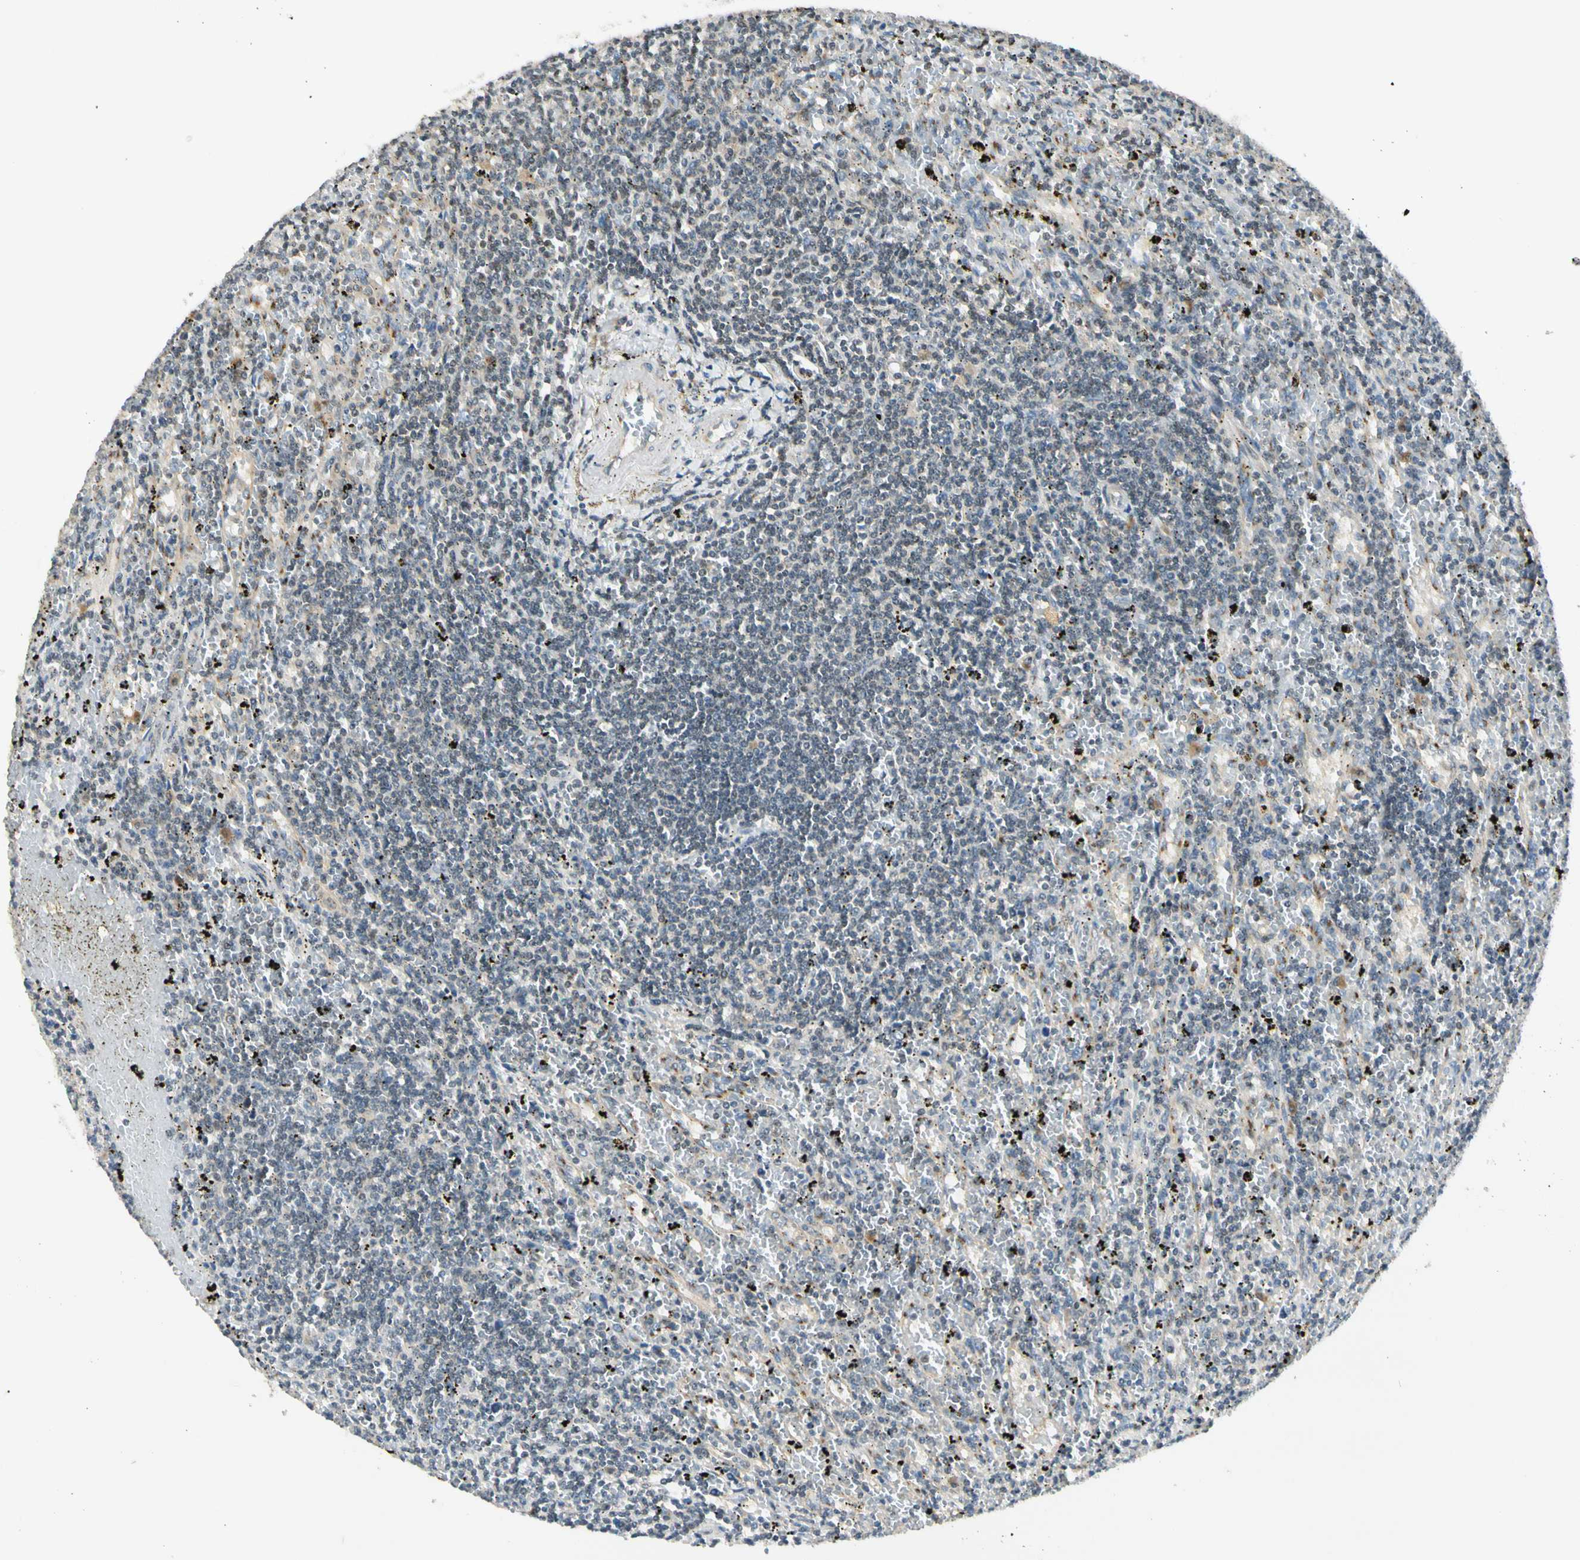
{"staining": {"intensity": "negative", "quantity": "none", "location": "none"}, "tissue": "lymphoma", "cell_type": "Tumor cells", "image_type": "cancer", "snomed": [{"axis": "morphology", "description": "Malignant lymphoma, non-Hodgkin's type, Low grade"}, {"axis": "topography", "description": "Spleen"}], "caption": "Lymphoma was stained to show a protein in brown. There is no significant staining in tumor cells. The staining is performed using DAB brown chromogen with nuclei counter-stained in using hematoxylin.", "gene": "RPS6KB2", "patient": {"sex": "male", "age": 76}}